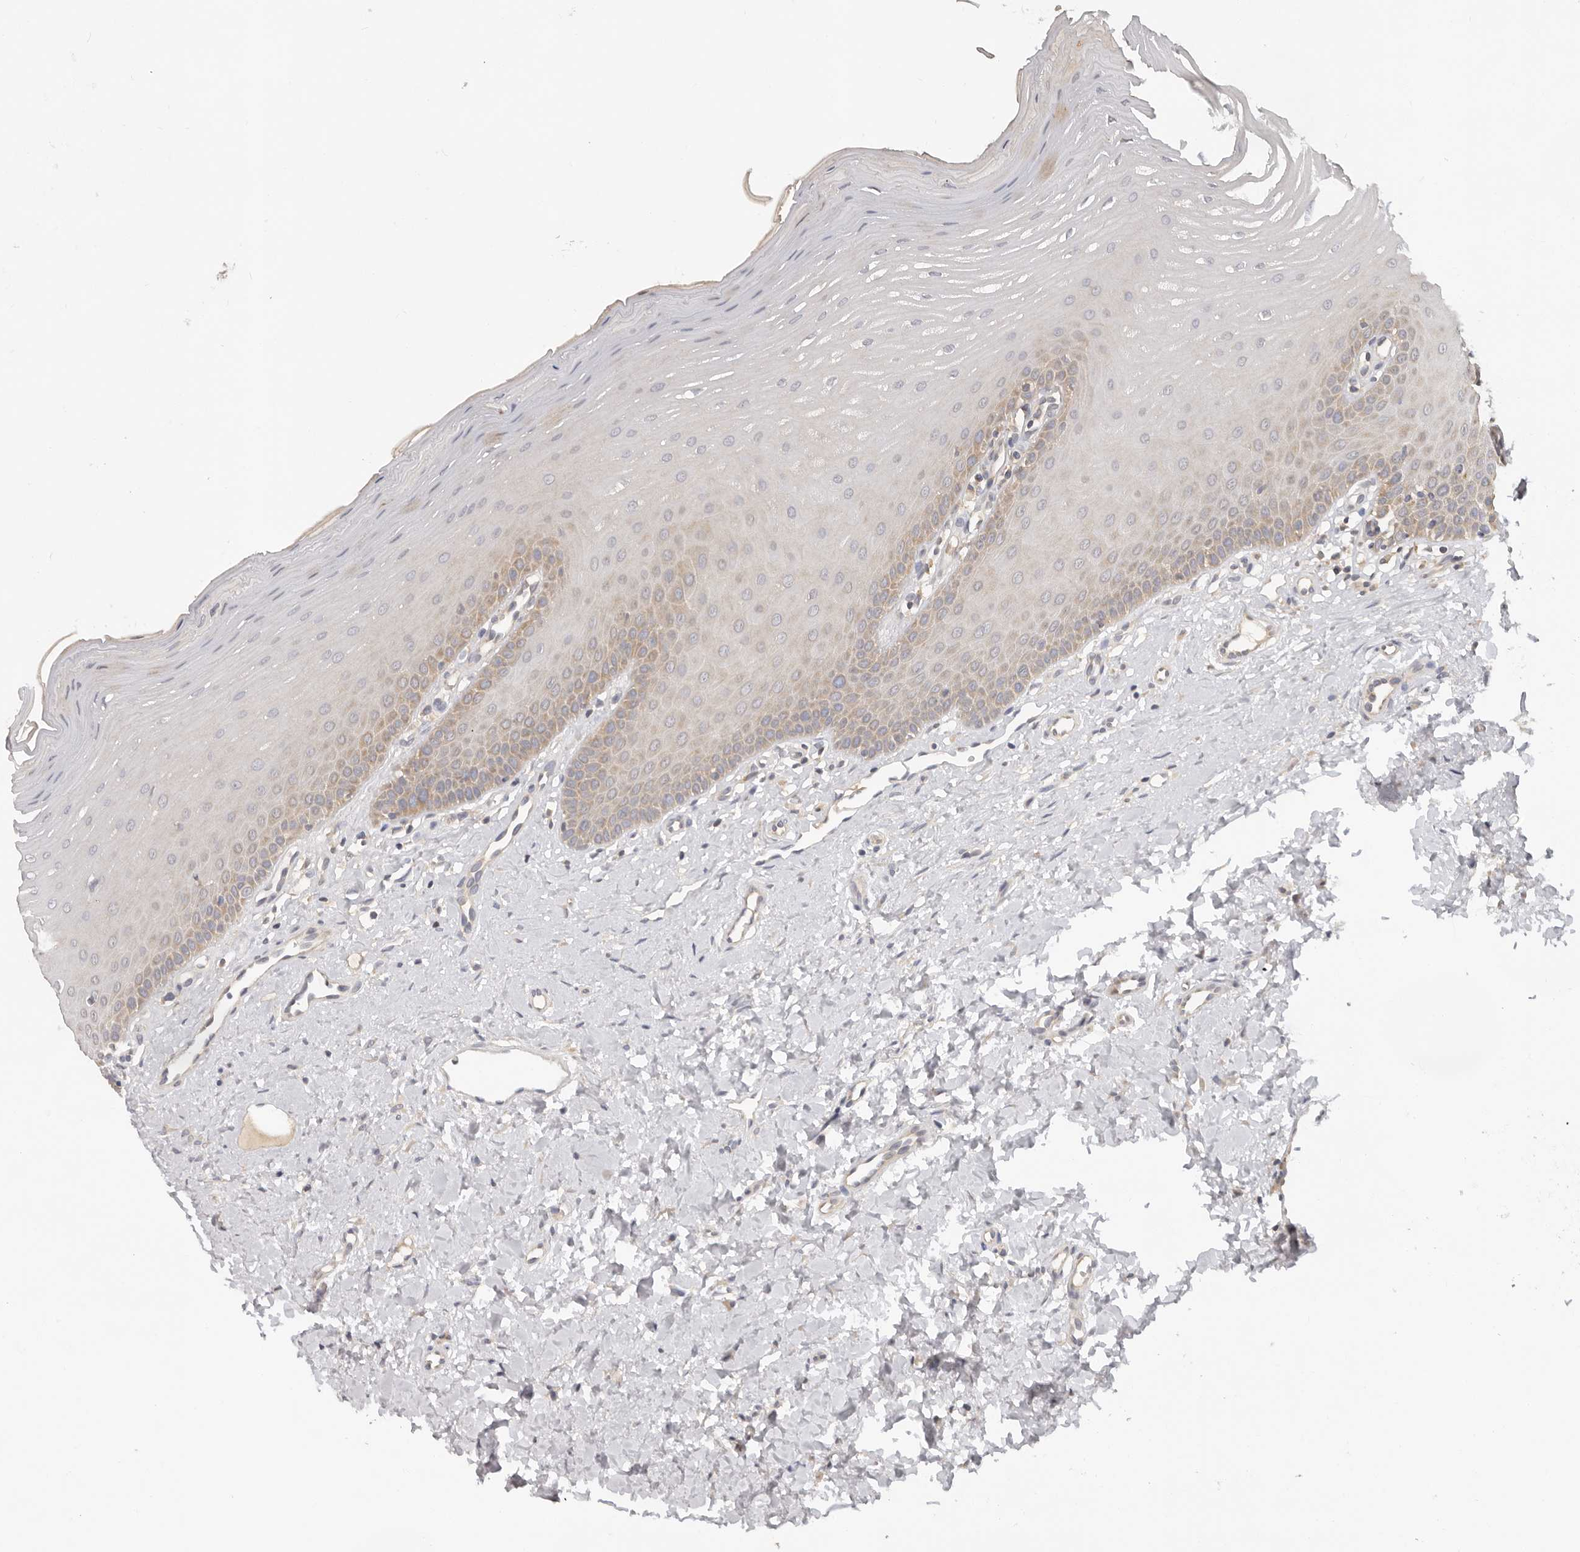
{"staining": {"intensity": "moderate", "quantity": "<25%", "location": "cytoplasmic/membranous"}, "tissue": "oral mucosa", "cell_type": "Squamous epithelial cells", "image_type": "normal", "snomed": [{"axis": "morphology", "description": "Normal tissue, NOS"}, {"axis": "topography", "description": "Oral tissue"}], "caption": "High-magnification brightfield microscopy of normal oral mucosa stained with DAB (brown) and counterstained with hematoxylin (blue). squamous epithelial cells exhibit moderate cytoplasmic/membranous positivity is present in approximately<25% of cells. Immunohistochemistry (ihc) stains the protein in brown and the nuclei are stained blue.", "gene": "PPP1R42", "patient": {"sex": "female", "age": 39}}